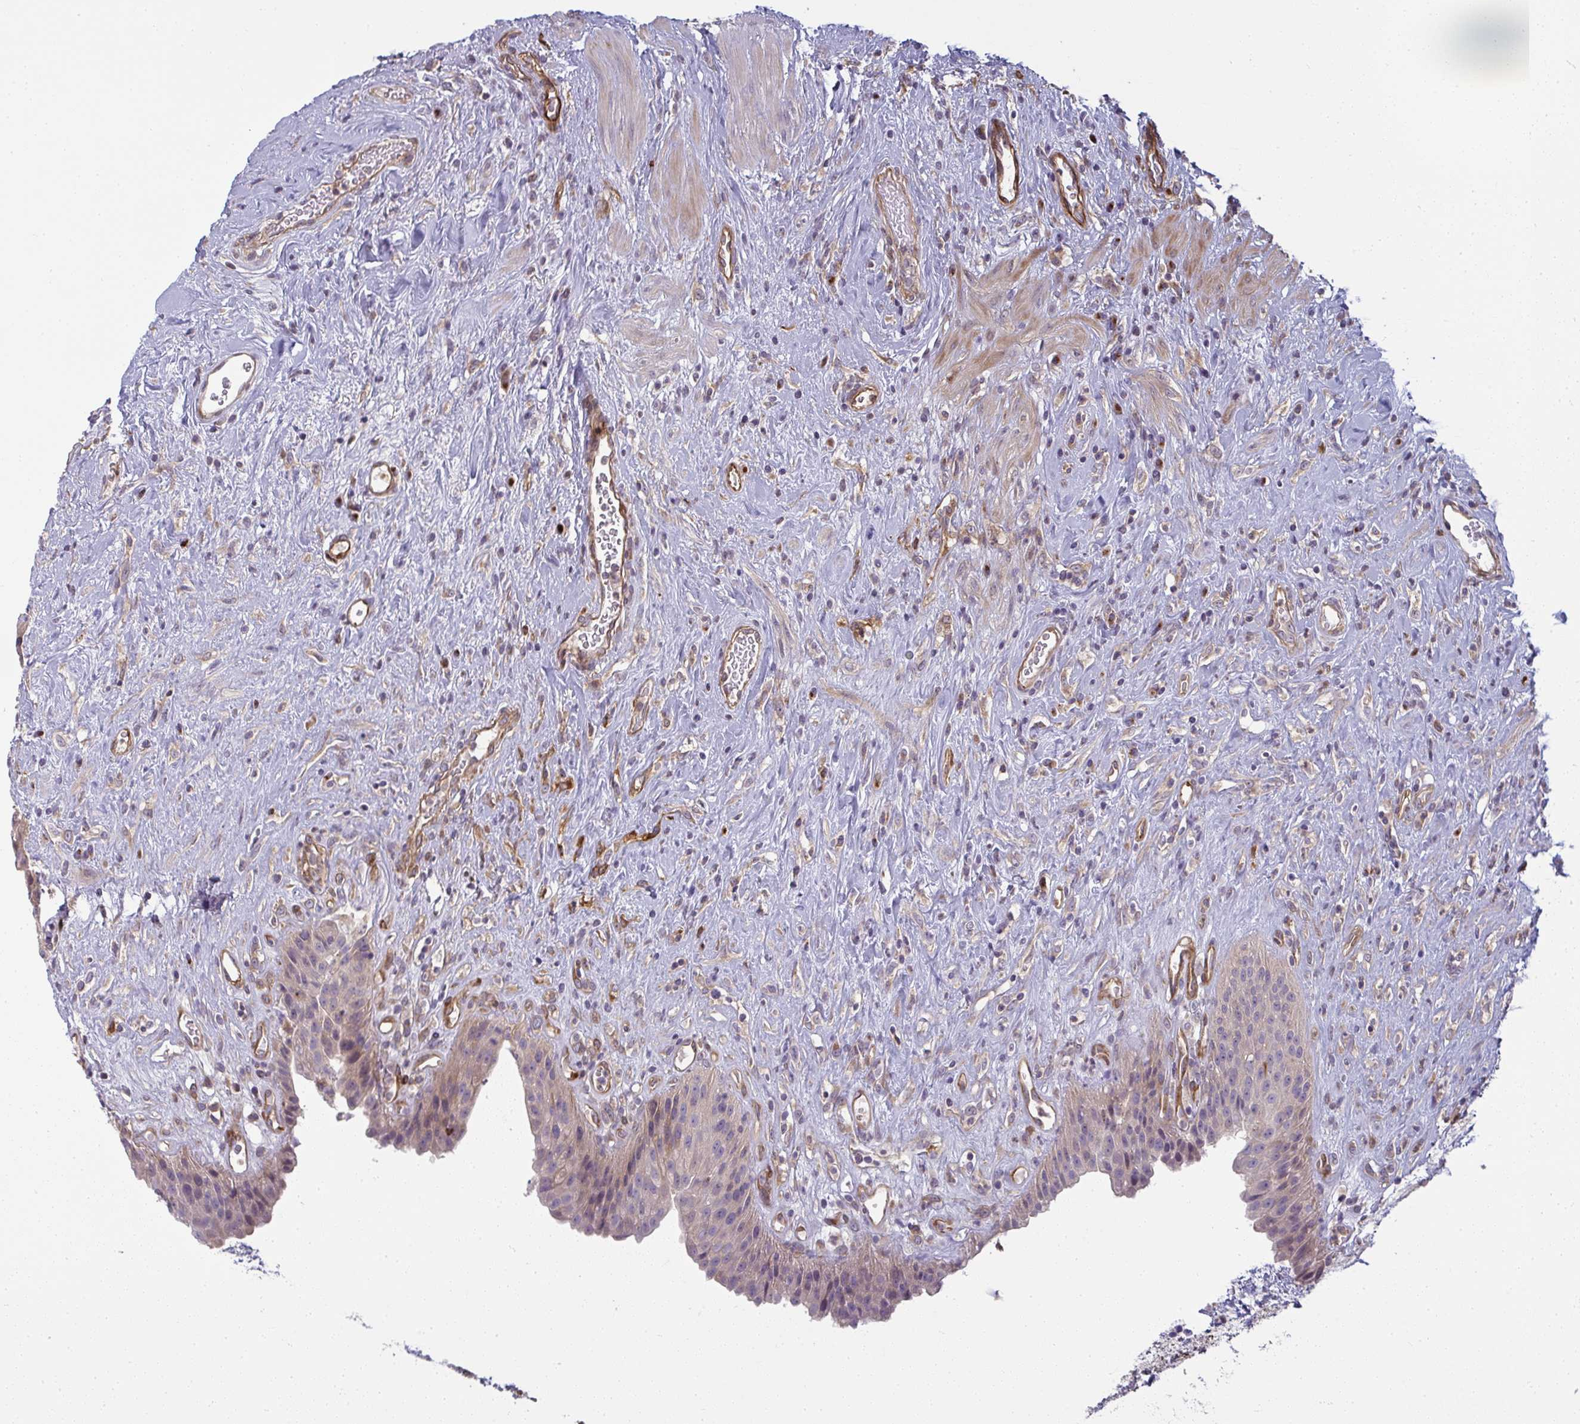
{"staining": {"intensity": "weak", "quantity": "<25%", "location": "cytoplasmic/membranous"}, "tissue": "urinary bladder", "cell_type": "Urothelial cells", "image_type": "normal", "snomed": [{"axis": "morphology", "description": "Normal tissue, NOS"}, {"axis": "topography", "description": "Urinary bladder"}], "caption": "An image of human urinary bladder is negative for staining in urothelial cells.", "gene": "IFIT3", "patient": {"sex": "female", "age": 56}}